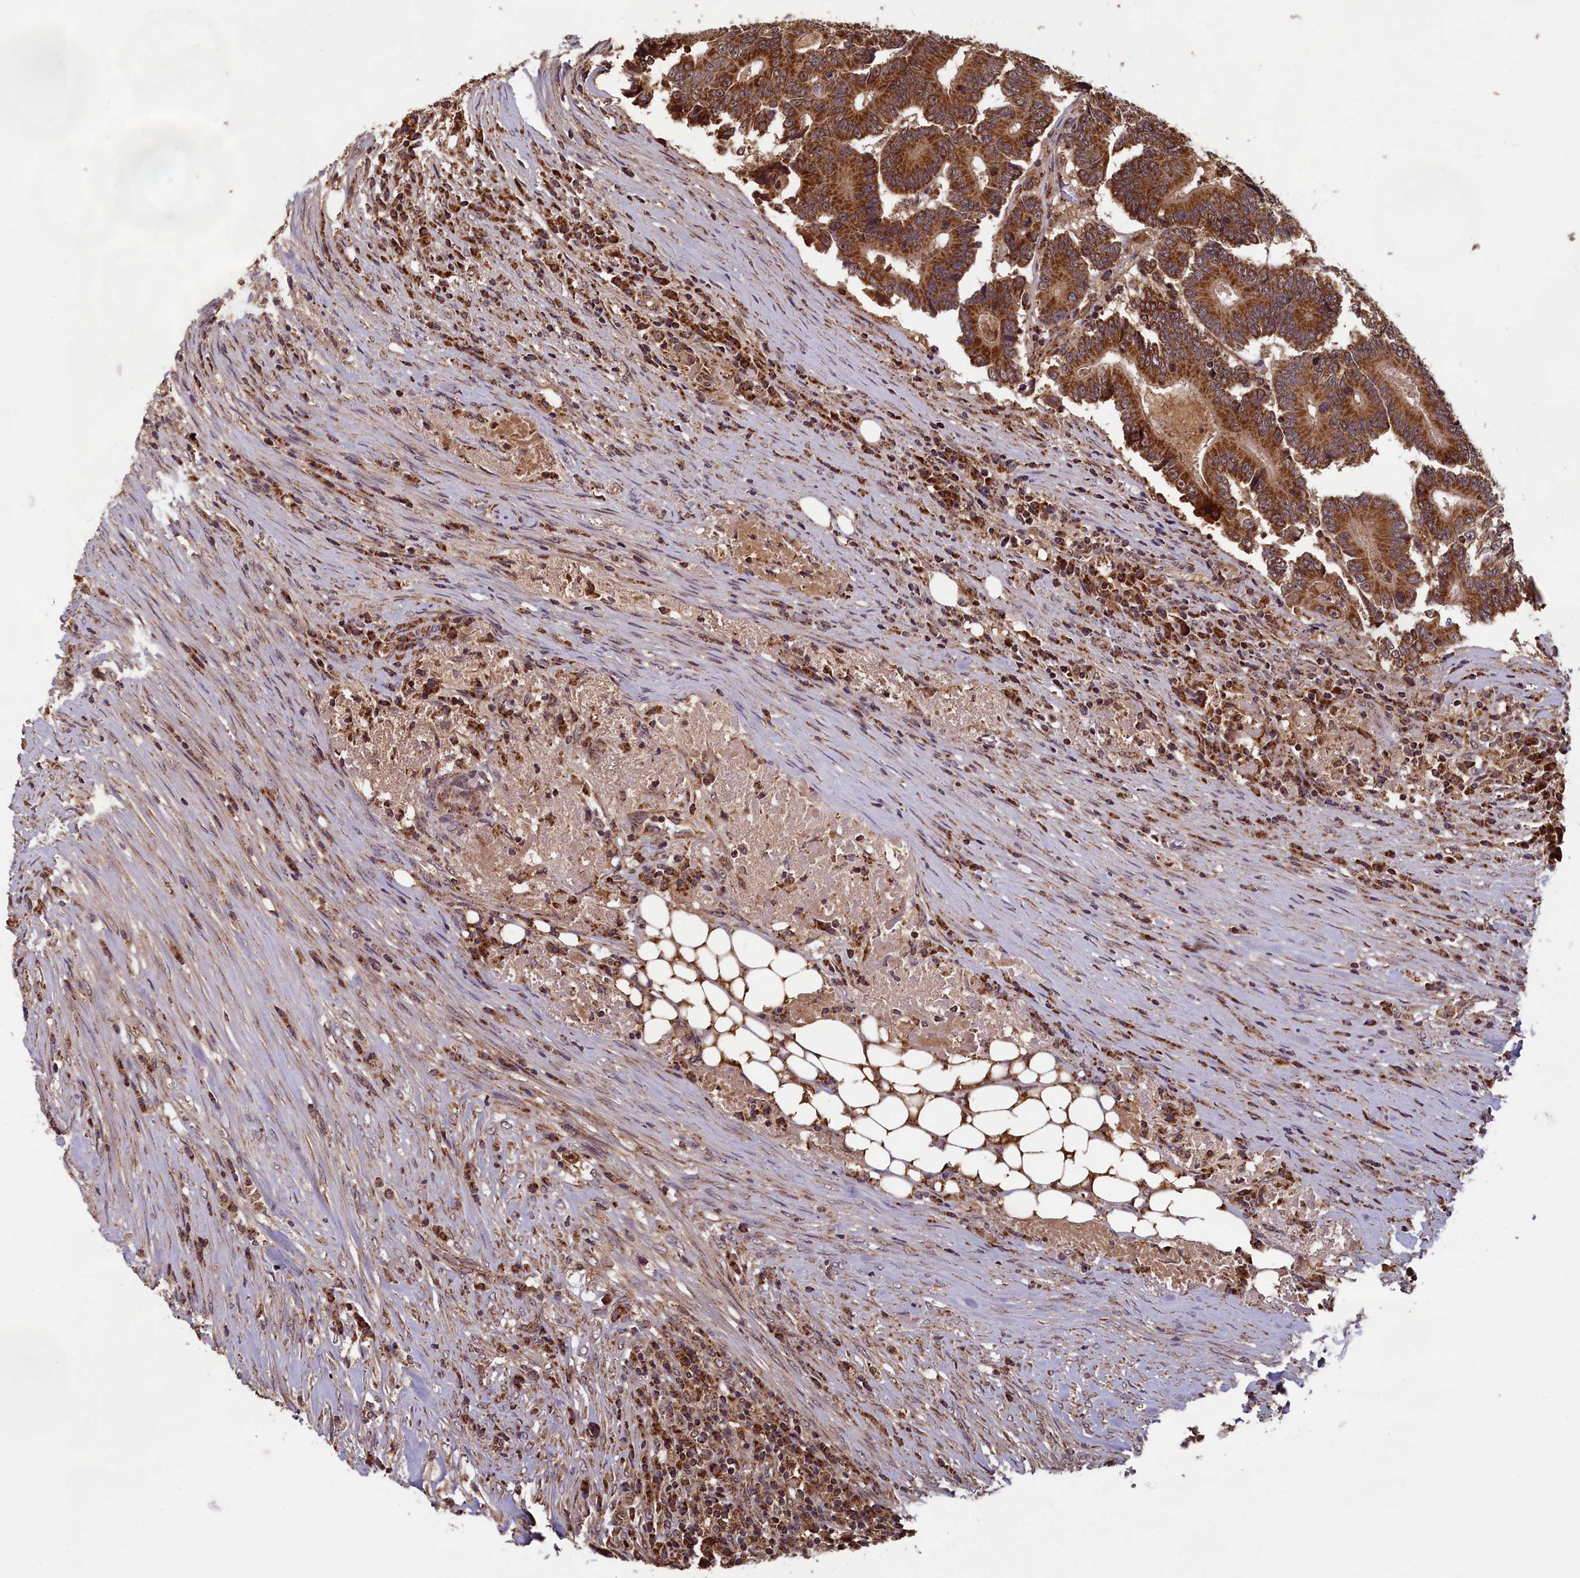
{"staining": {"intensity": "strong", "quantity": ">75%", "location": "cytoplasmic/membranous"}, "tissue": "colorectal cancer", "cell_type": "Tumor cells", "image_type": "cancer", "snomed": [{"axis": "morphology", "description": "Adenocarcinoma, NOS"}, {"axis": "topography", "description": "Colon"}], "caption": "Immunohistochemical staining of adenocarcinoma (colorectal) exhibits high levels of strong cytoplasmic/membranous protein expression in approximately >75% of tumor cells.", "gene": "CCDC15", "patient": {"sex": "male", "age": 83}}